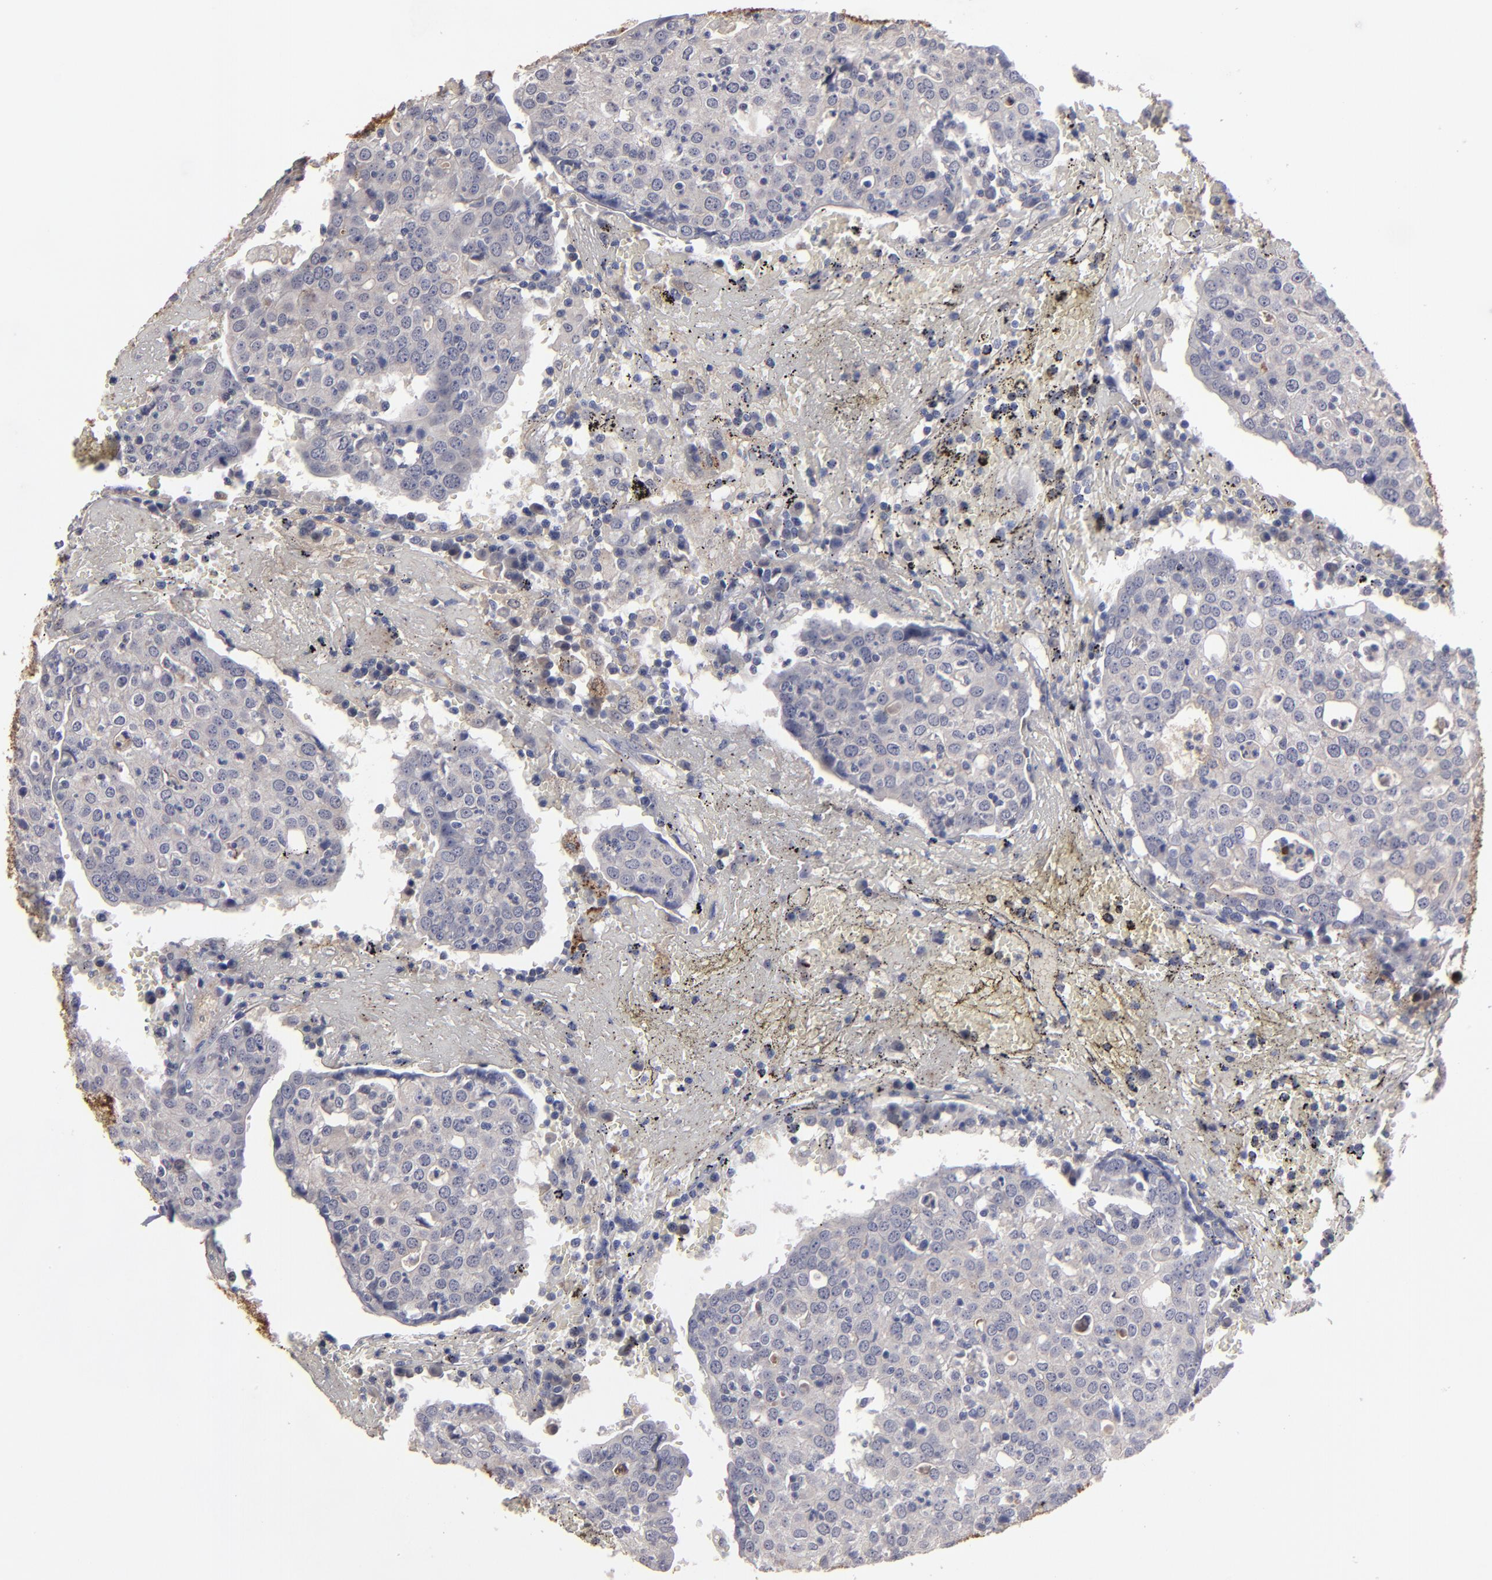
{"staining": {"intensity": "negative", "quantity": "none", "location": "none"}, "tissue": "head and neck cancer", "cell_type": "Tumor cells", "image_type": "cancer", "snomed": [{"axis": "morphology", "description": "Adenocarcinoma, NOS"}, {"axis": "topography", "description": "Salivary gland"}, {"axis": "topography", "description": "Head-Neck"}], "caption": "A histopathology image of human head and neck cancer (adenocarcinoma) is negative for staining in tumor cells.", "gene": "GPM6B", "patient": {"sex": "female", "age": 65}}